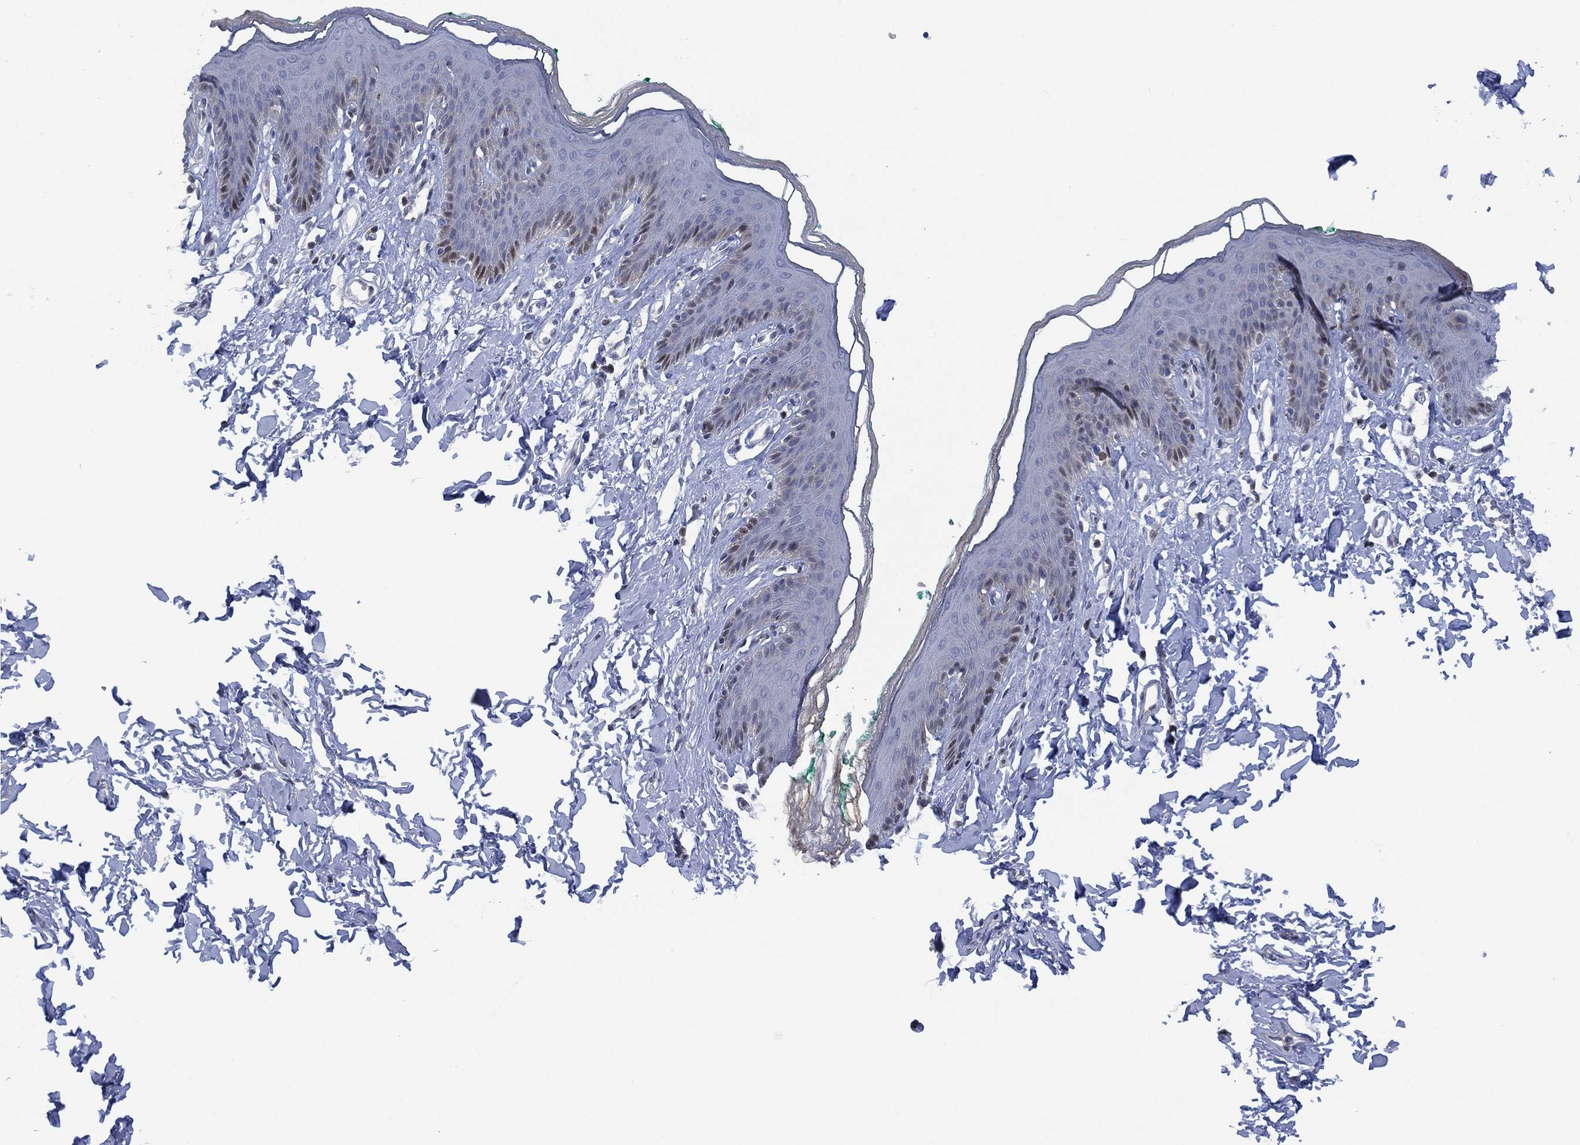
{"staining": {"intensity": "negative", "quantity": "none", "location": "none"}, "tissue": "skin", "cell_type": "Epidermal cells", "image_type": "normal", "snomed": [{"axis": "morphology", "description": "Normal tissue, NOS"}, {"axis": "topography", "description": "Vulva"}], "caption": "Epidermal cells show no significant protein expression in unremarkable skin. (DAB immunohistochemistry visualized using brightfield microscopy, high magnification).", "gene": "SLC4A4", "patient": {"sex": "female", "age": 66}}